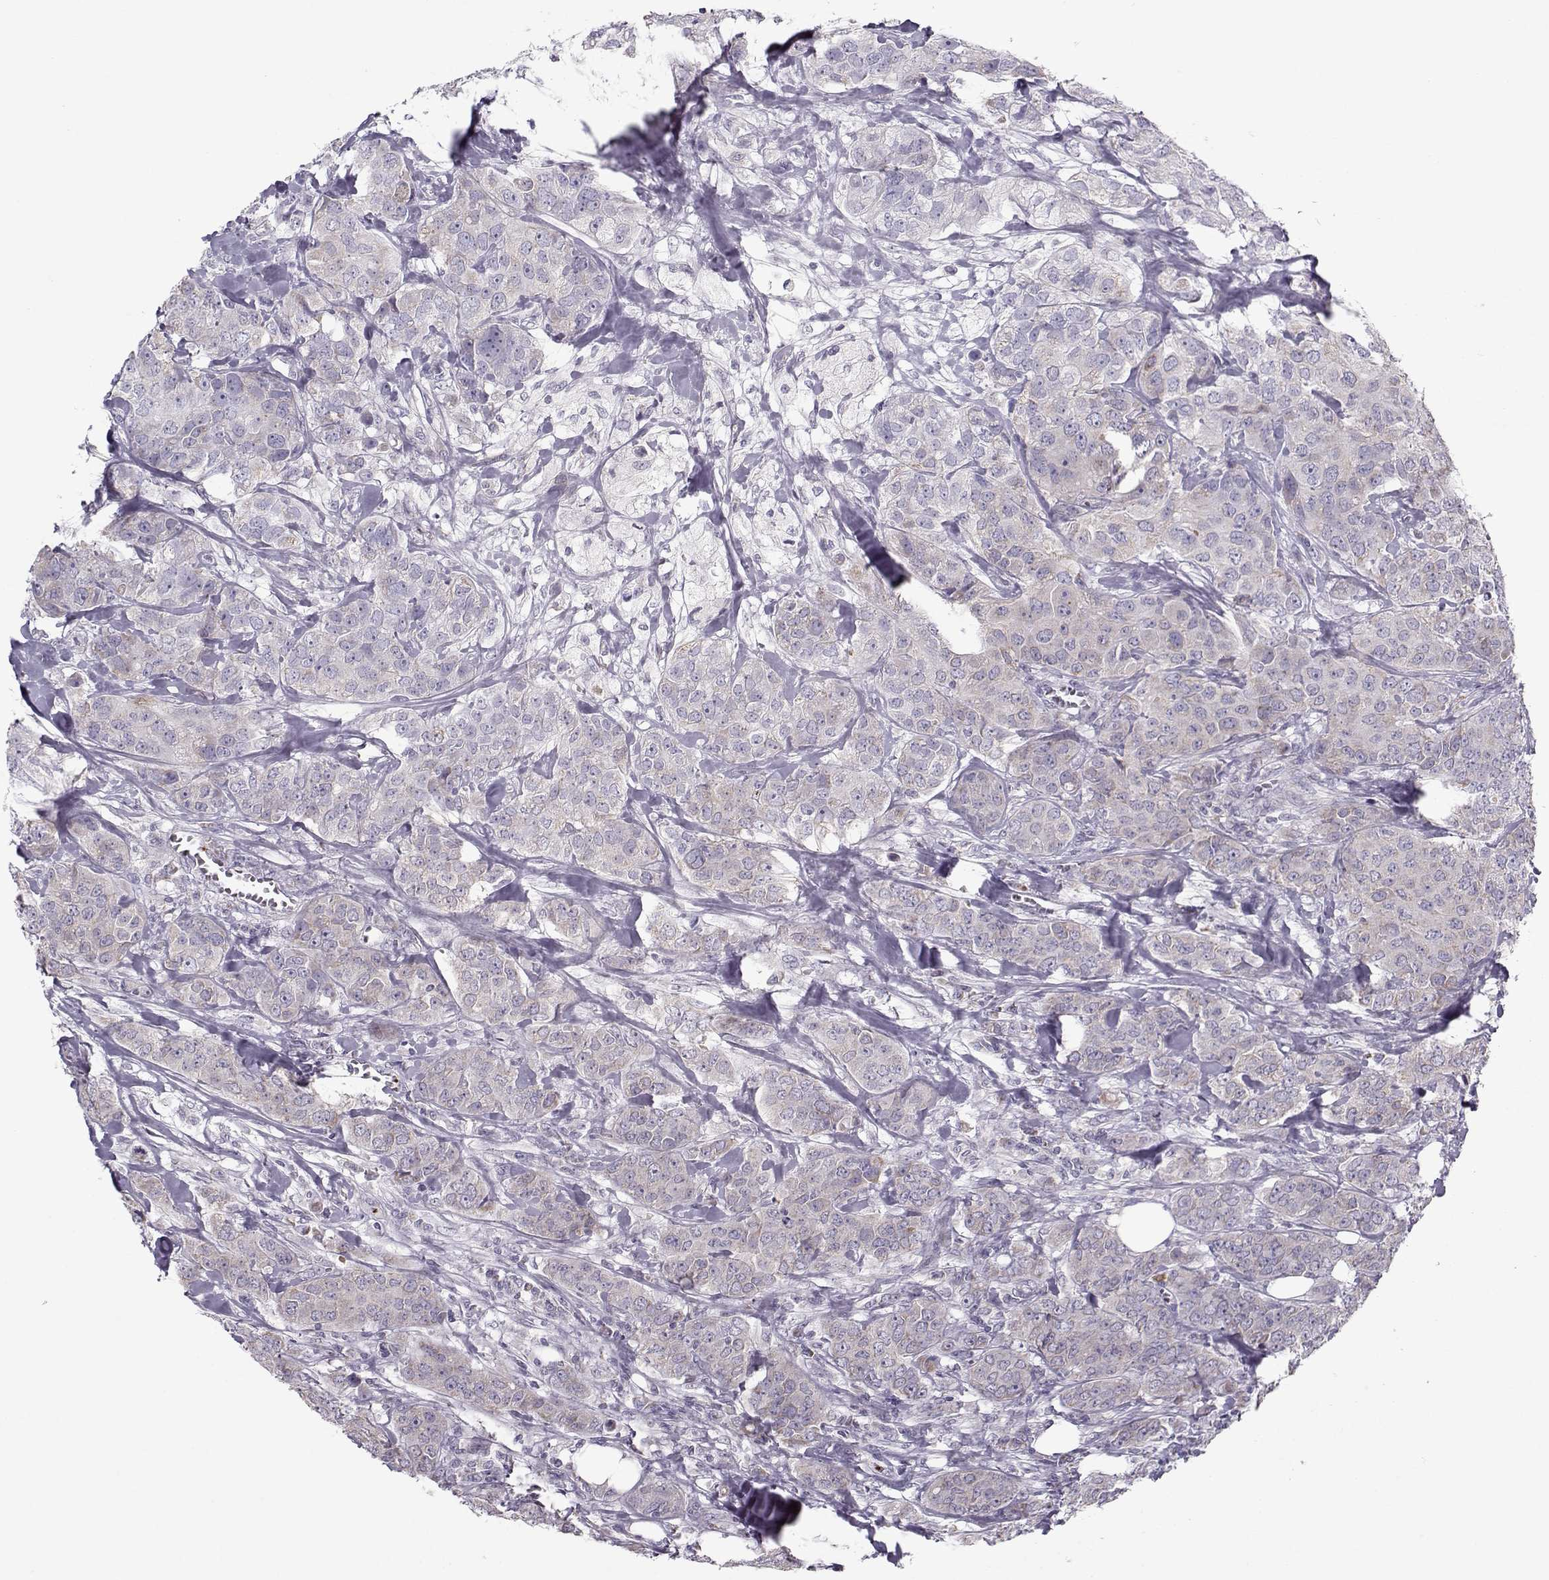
{"staining": {"intensity": "negative", "quantity": "none", "location": "none"}, "tissue": "breast cancer", "cell_type": "Tumor cells", "image_type": "cancer", "snomed": [{"axis": "morphology", "description": "Duct carcinoma"}, {"axis": "topography", "description": "Breast"}], "caption": "Breast cancer stained for a protein using IHC exhibits no positivity tumor cells.", "gene": "KLF17", "patient": {"sex": "female", "age": 43}}